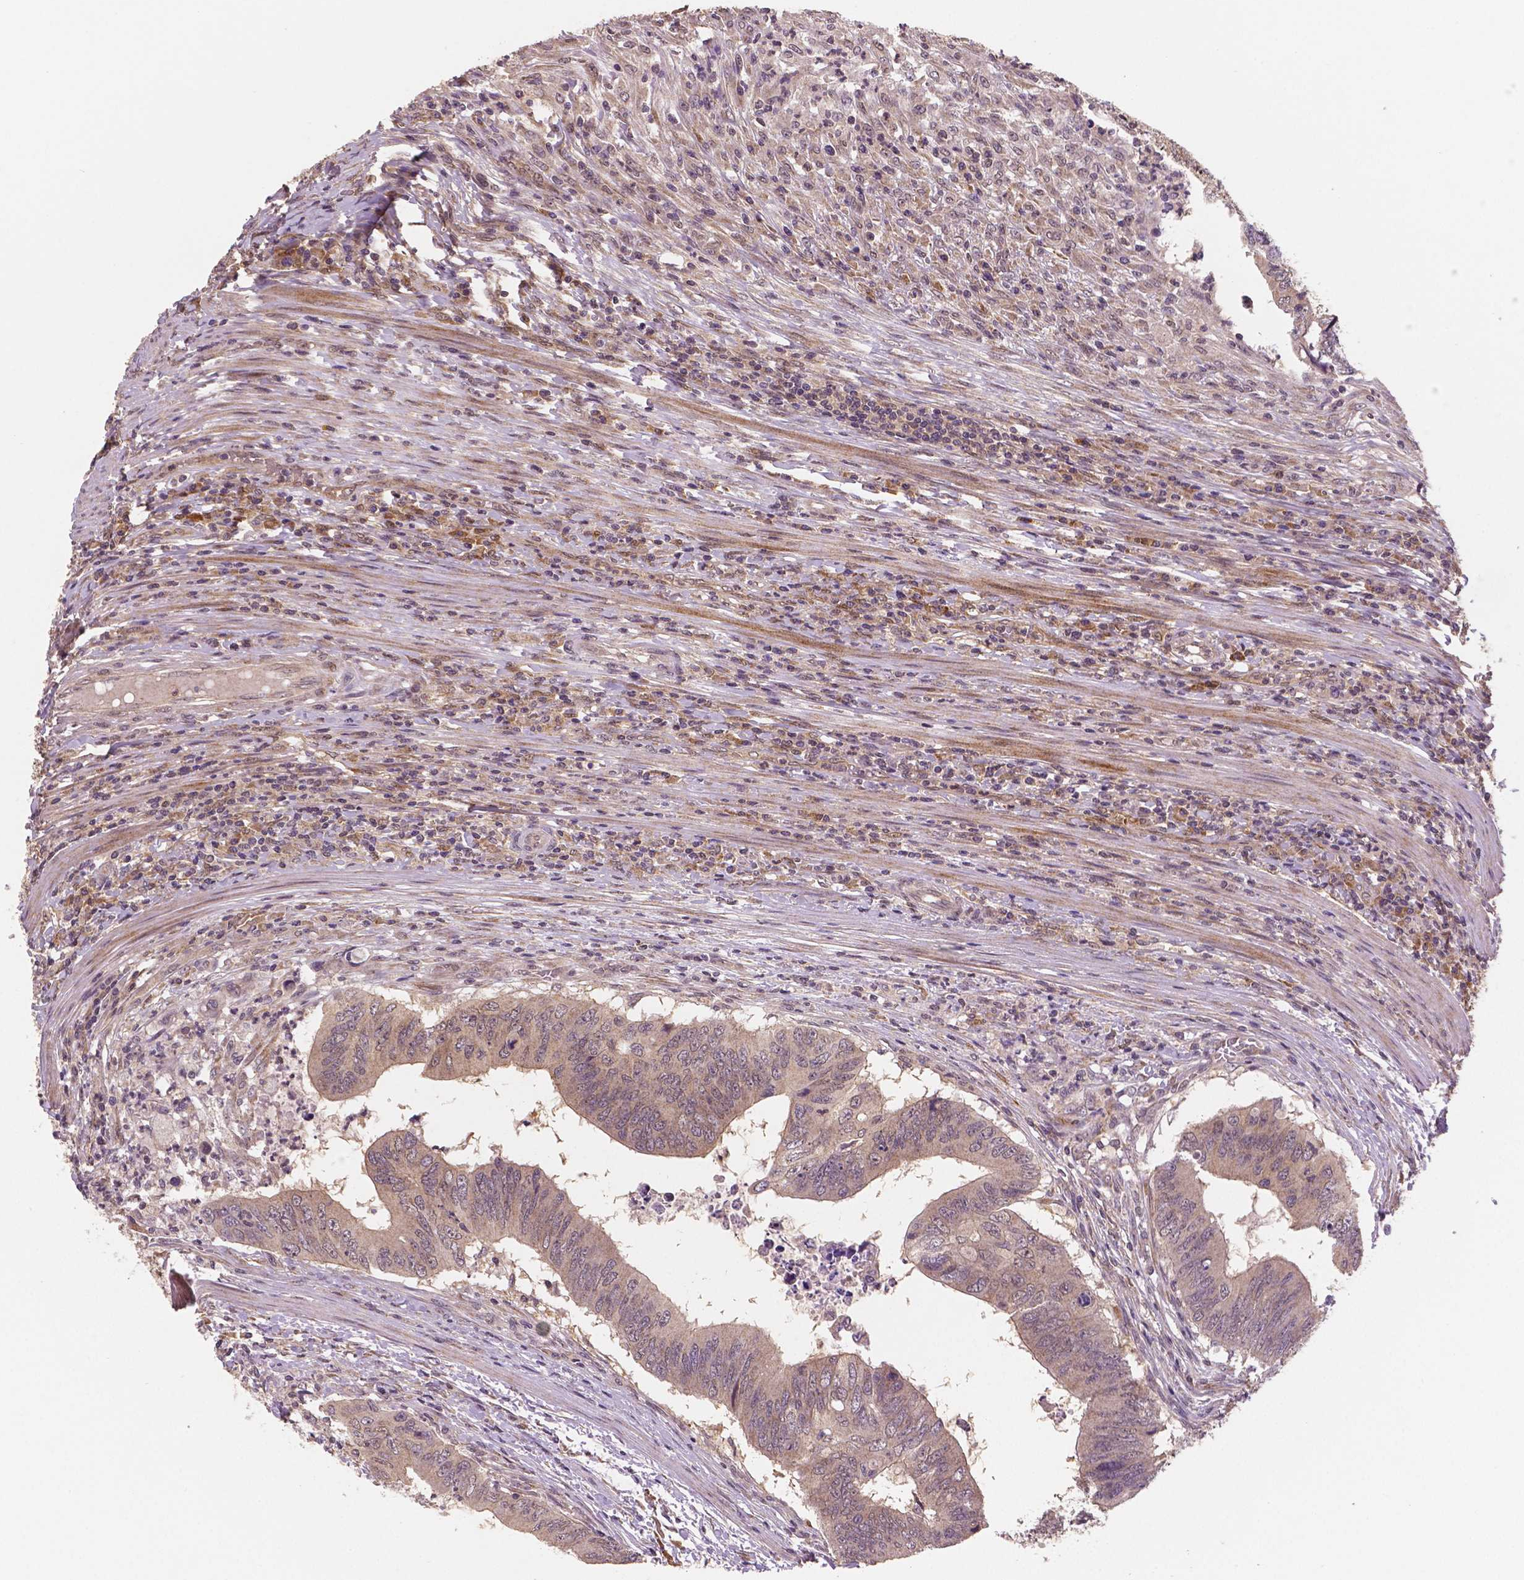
{"staining": {"intensity": "weak", "quantity": ">75%", "location": "cytoplasmic/membranous"}, "tissue": "colorectal cancer", "cell_type": "Tumor cells", "image_type": "cancer", "snomed": [{"axis": "morphology", "description": "Adenocarcinoma, NOS"}, {"axis": "topography", "description": "Colon"}], "caption": "The image exhibits staining of adenocarcinoma (colorectal), revealing weak cytoplasmic/membranous protein positivity (brown color) within tumor cells.", "gene": "STAT3", "patient": {"sex": "male", "age": 53}}